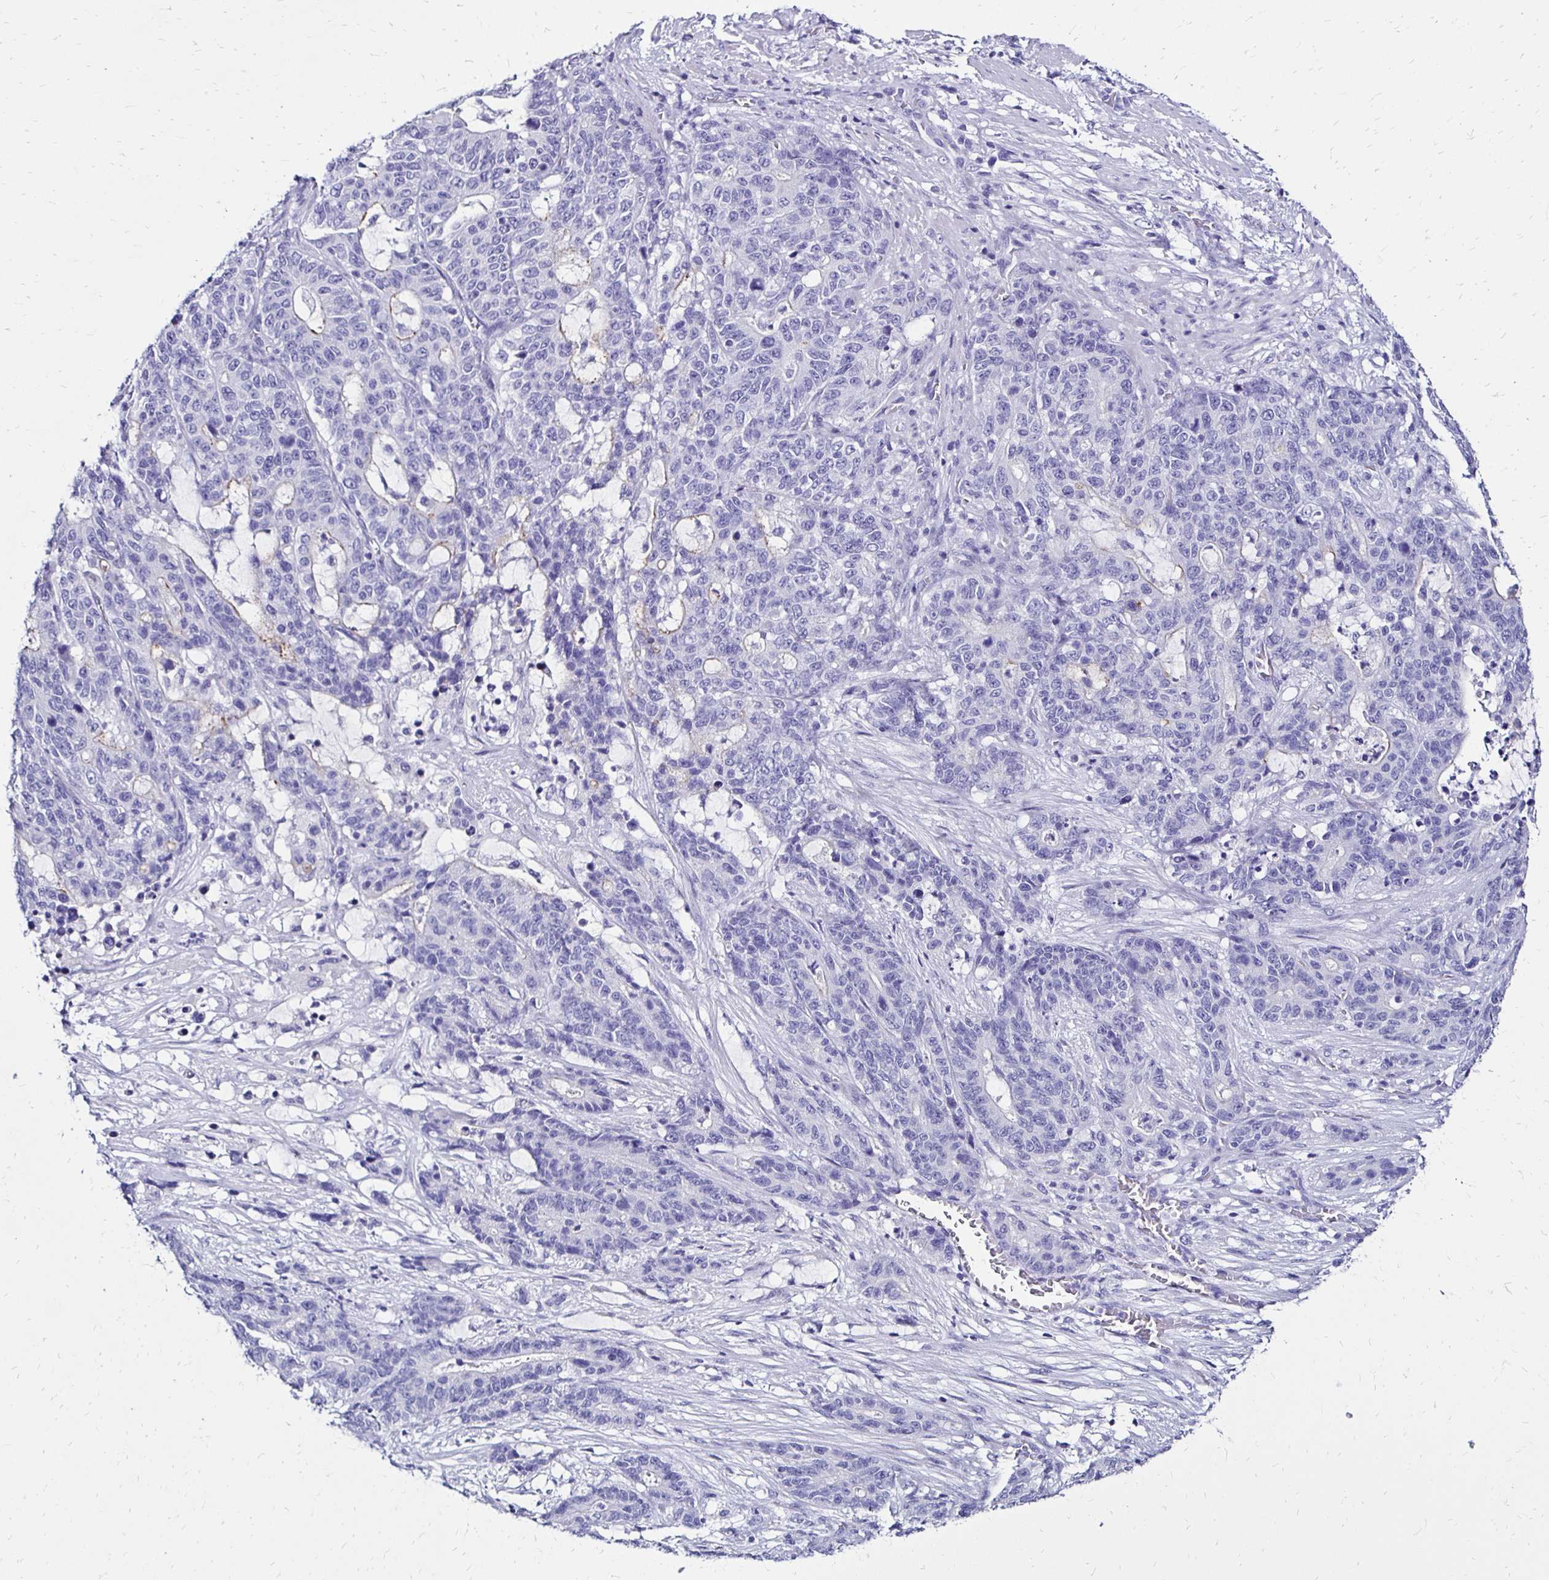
{"staining": {"intensity": "negative", "quantity": "none", "location": "none"}, "tissue": "stomach cancer", "cell_type": "Tumor cells", "image_type": "cancer", "snomed": [{"axis": "morphology", "description": "Normal tissue, NOS"}, {"axis": "morphology", "description": "Adenocarcinoma, NOS"}, {"axis": "topography", "description": "Stomach"}], "caption": "A high-resolution photomicrograph shows immunohistochemistry staining of stomach cancer (adenocarcinoma), which shows no significant staining in tumor cells.", "gene": "KCNT1", "patient": {"sex": "female", "age": 64}}